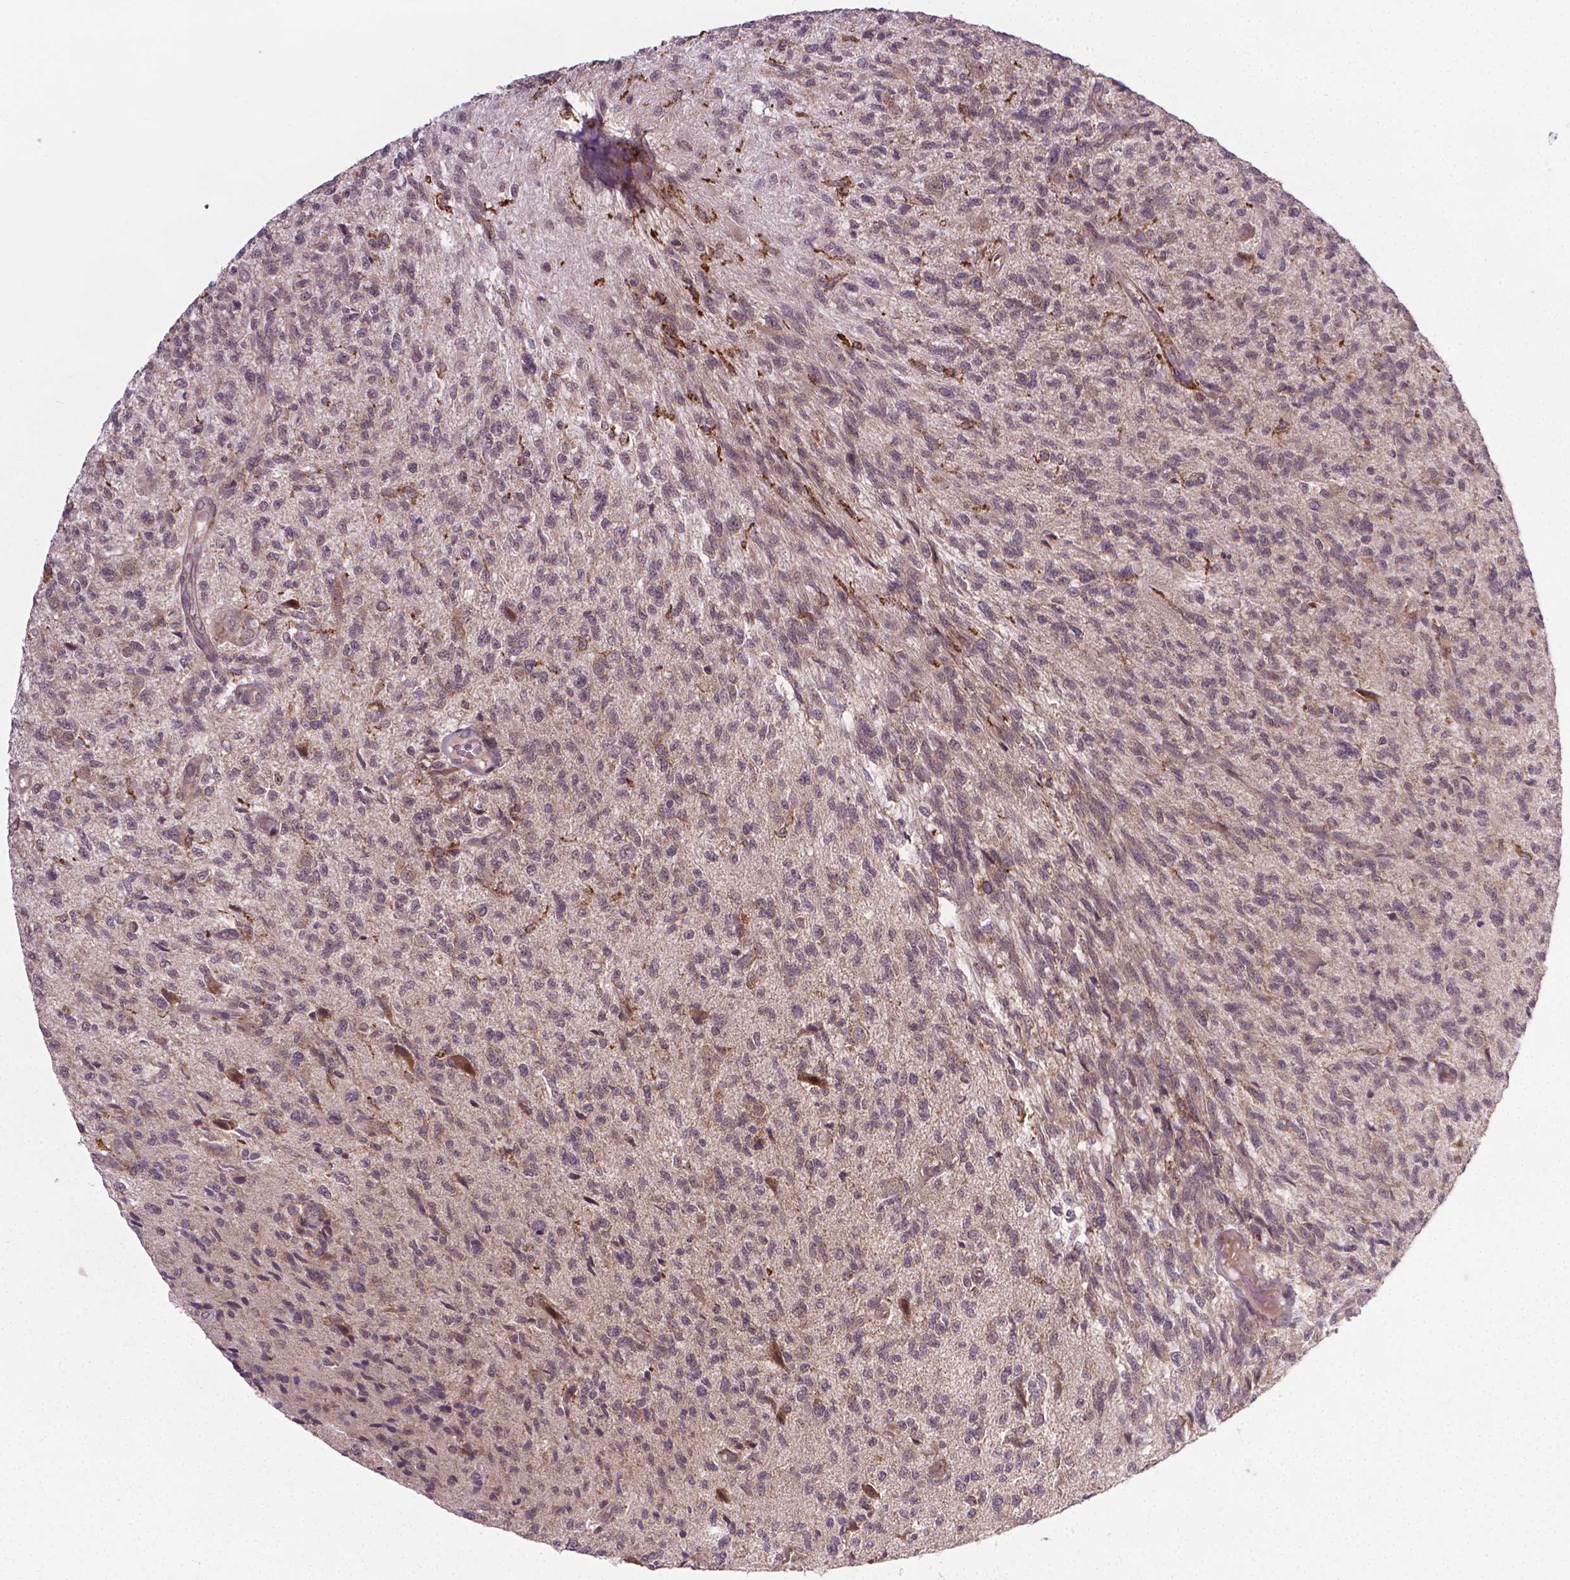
{"staining": {"intensity": "weak", "quantity": "25%-75%", "location": "cytoplasmic/membranous"}, "tissue": "glioma", "cell_type": "Tumor cells", "image_type": "cancer", "snomed": [{"axis": "morphology", "description": "Glioma, malignant, High grade"}, {"axis": "topography", "description": "Brain"}], "caption": "A low amount of weak cytoplasmic/membranous expression is seen in about 25%-75% of tumor cells in glioma tissue.", "gene": "PRAG1", "patient": {"sex": "male", "age": 56}}